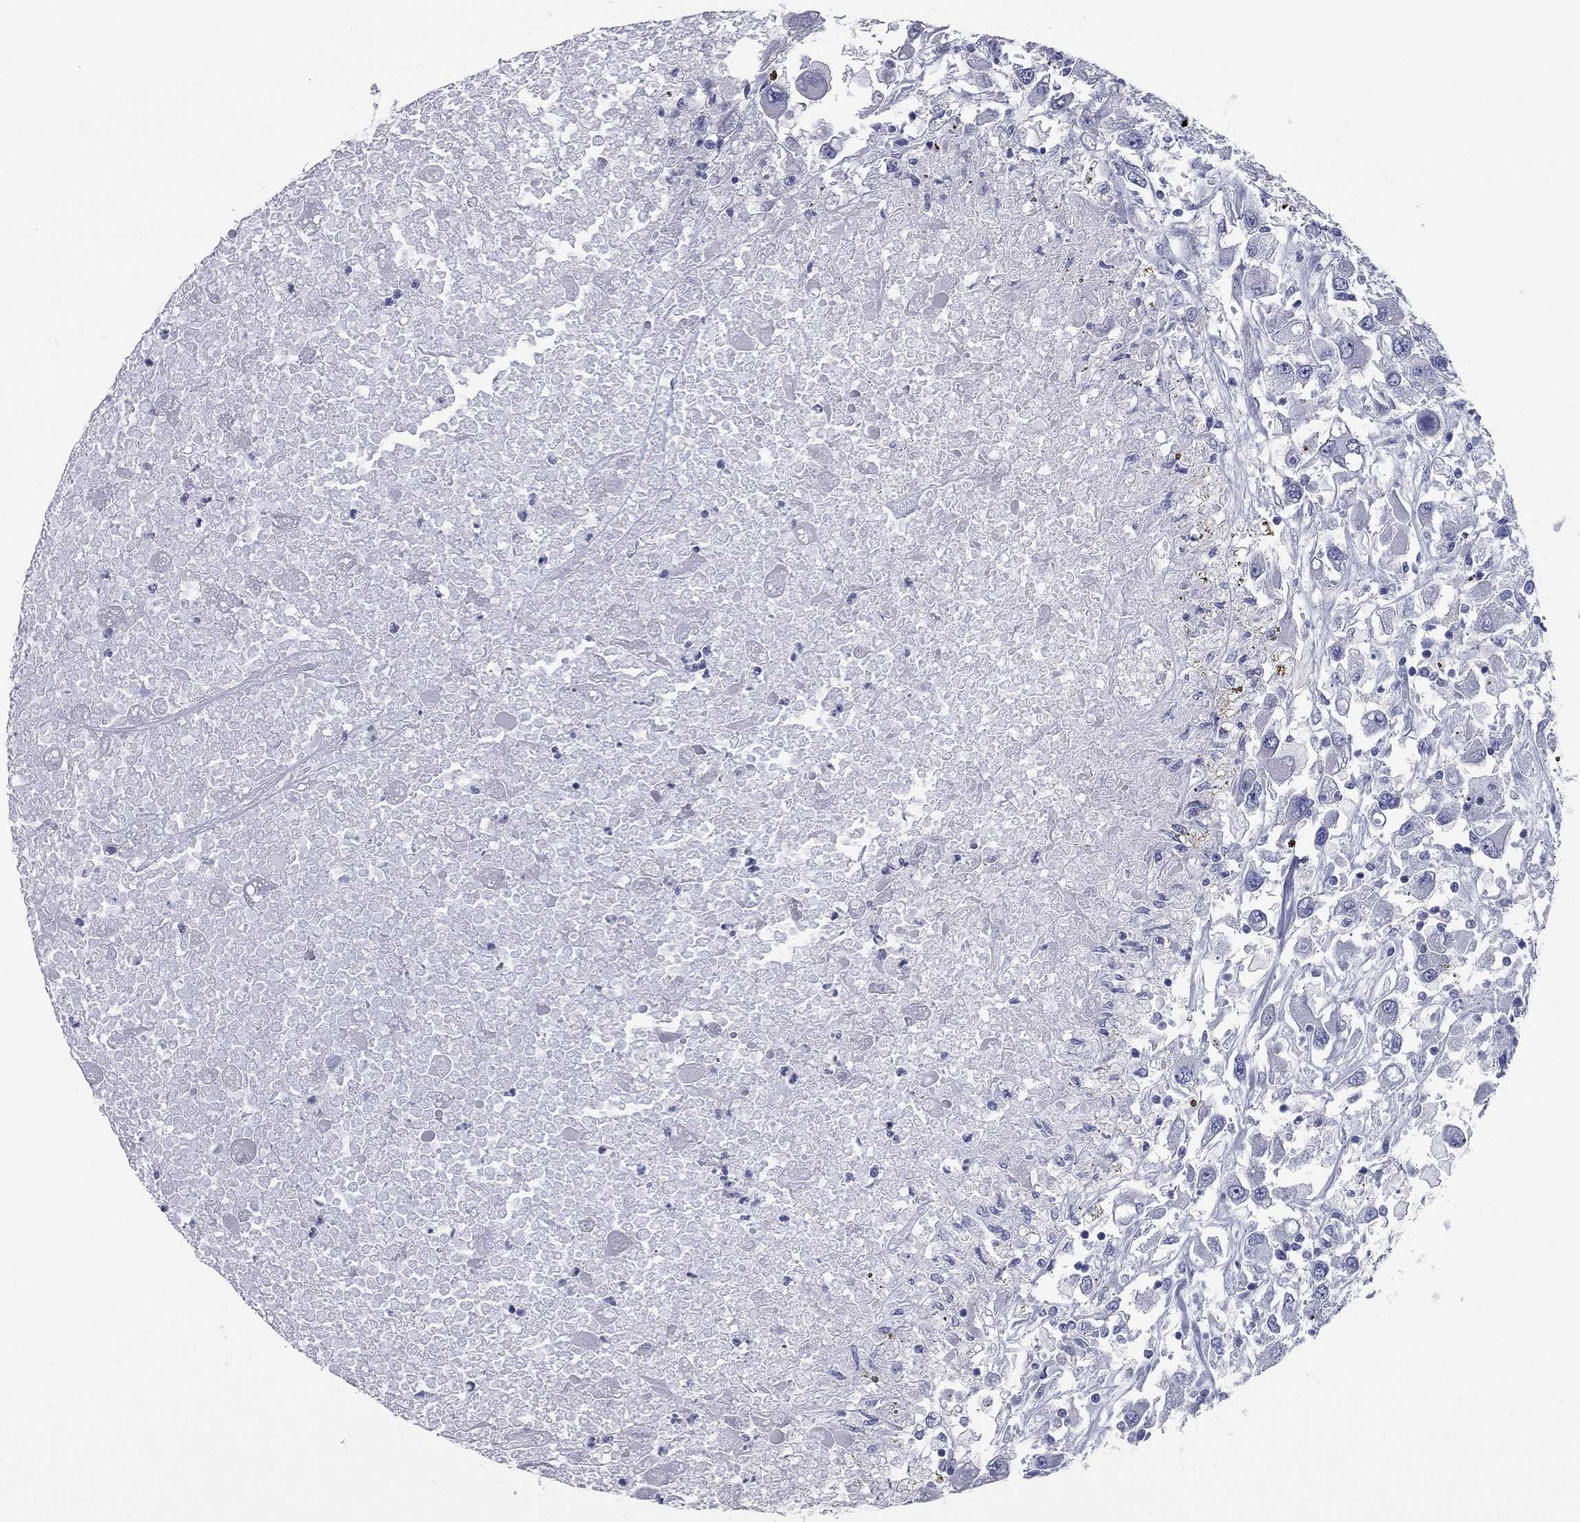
{"staining": {"intensity": "negative", "quantity": "none", "location": "none"}, "tissue": "renal cancer", "cell_type": "Tumor cells", "image_type": "cancer", "snomed": [{"axis": "morphology", "description": "Adenocarcinoma, NOS"}, {"axis": "topography", "description": "Kidney"}], "caption": "Histopathology image shows no significant protein staining in tumor cells of renal cancer (adenocarcinoma). The staining is performed using DAB (3,3'-diaminobenzidine) brown chromogen with nuclei counter-stained in using hematoxylin.", "gene": "KIRREL2", "patient": {"sex": "female", "age": 67}}